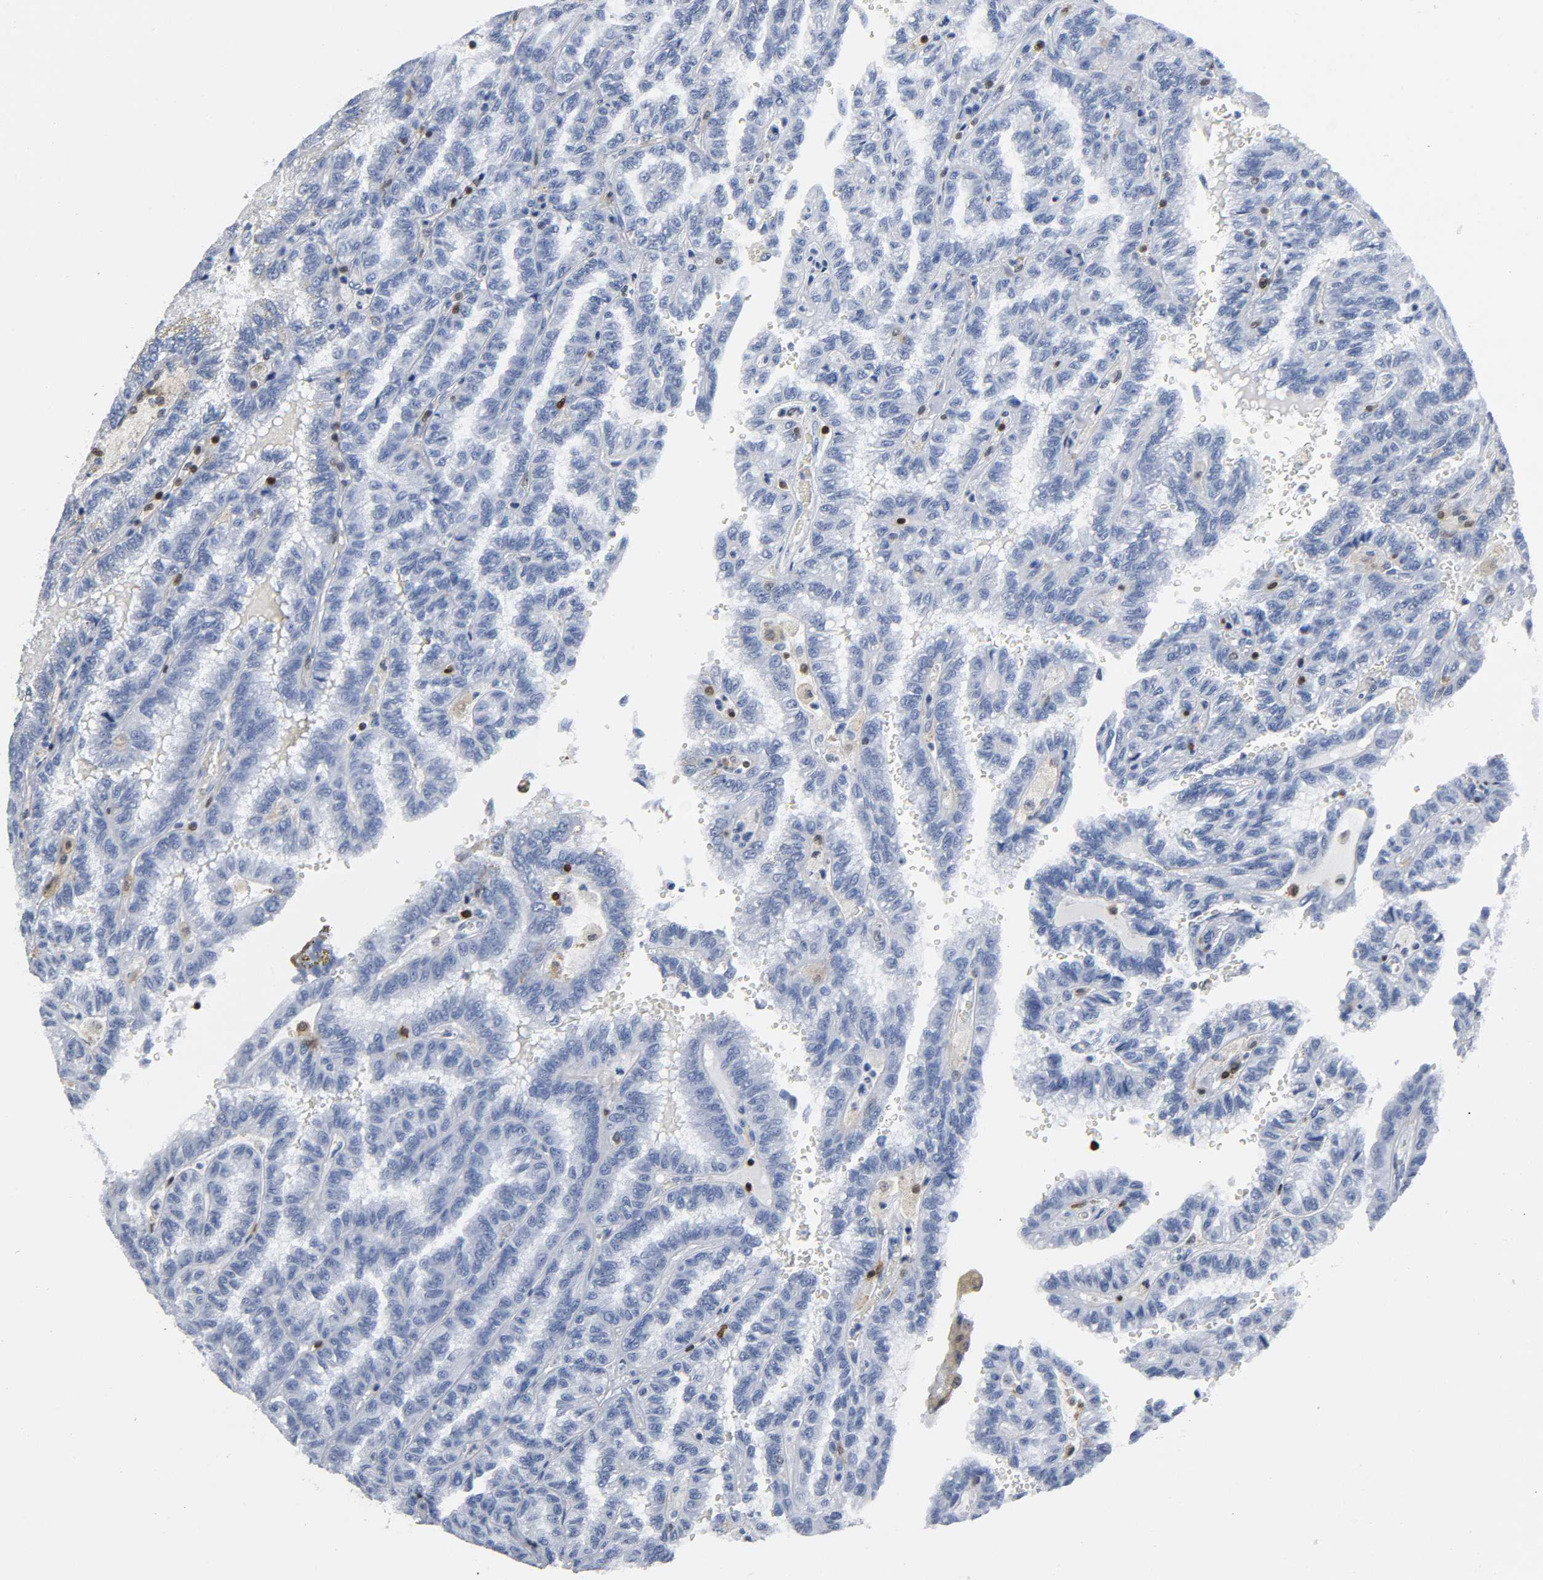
{"staining": {"intensity": "negative", "quantity": "none", "location": "none"}, "tissue": "renal cancer", "cell_type": "Tumor cells", "image_type": "cancer", "snomed": [{"axis": "morphology", "description": "Inflammation, NOS"}, {"axis": "morphology", "description": "Adenocarcinoma, NOS"}, {"axis": "topography", "description": "Kidney"}], "caption": "Renal cancer was stained to show a protein in brown. There is no significant positivity in tumor cells.", "gene": "DOK2", "patient": {"sex": "male", "age": 68}}